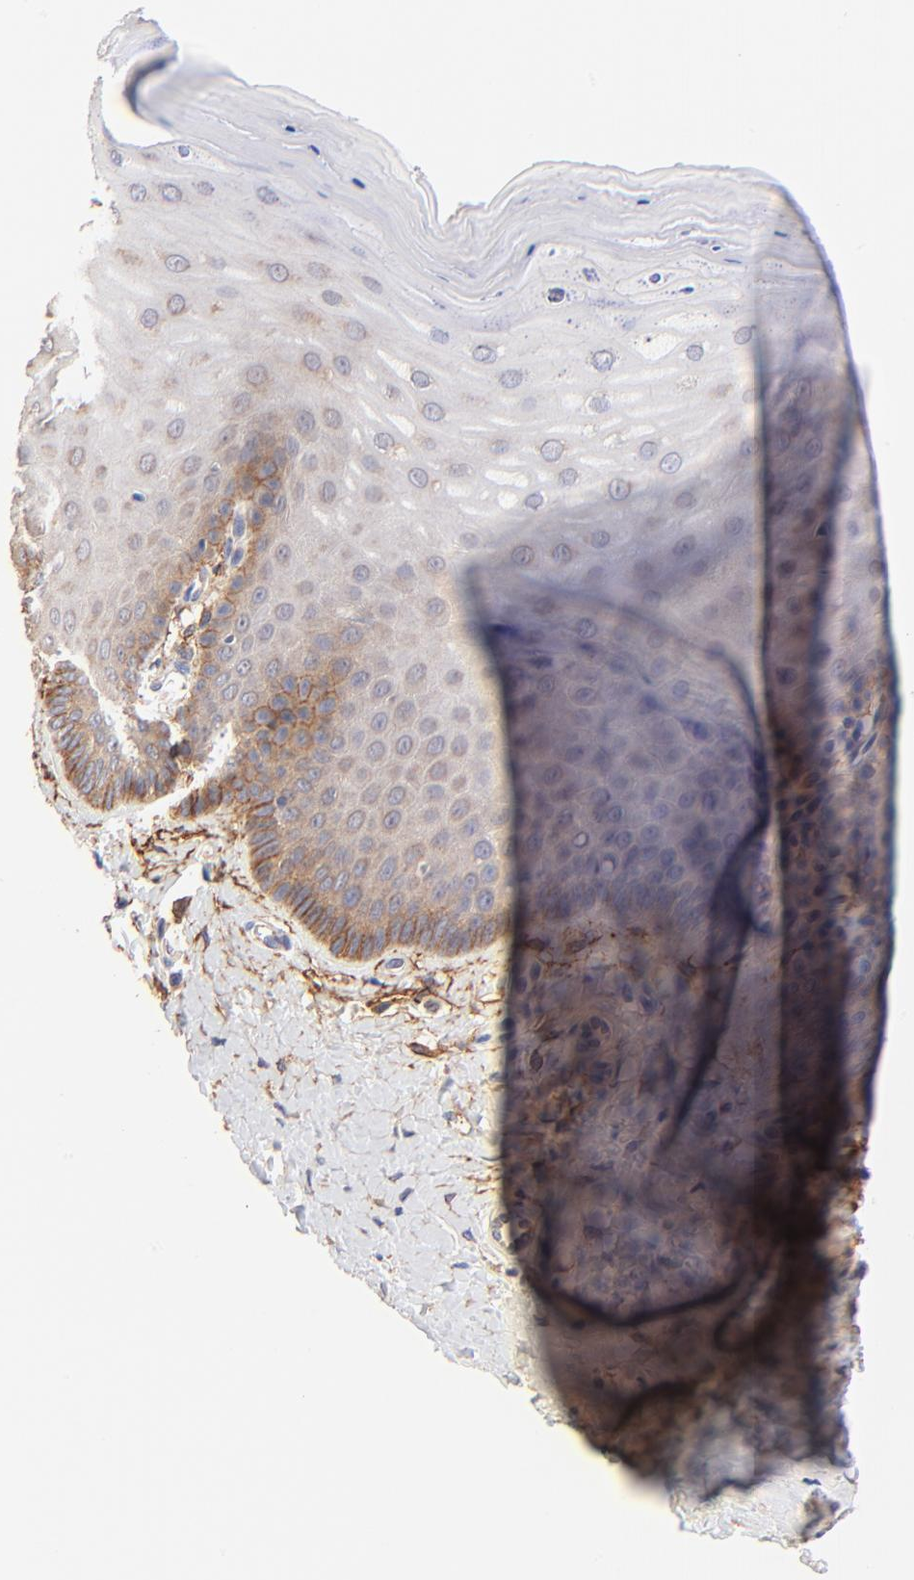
{"staining": {"intensity": "weak", "quantity": ">75%", "location": "cytoplasmic/membranous"}, "tissue": "cervix", "cell_type": "Glandular cells", "image_type": "normal", "snomed": [{"axis": "morphology", "description": "Normal tissue, NOS"}, {"axis": "topography", "description": "Cervix"}], "caption": "Weak cytoplasmic/membranous positivity for a protein is appreciated in about >75% of glandular cells of benign cervix using immunohistochemistry (IHC).", "gene": "PTK7", "patient": {"sex": "female", "age": 55}}